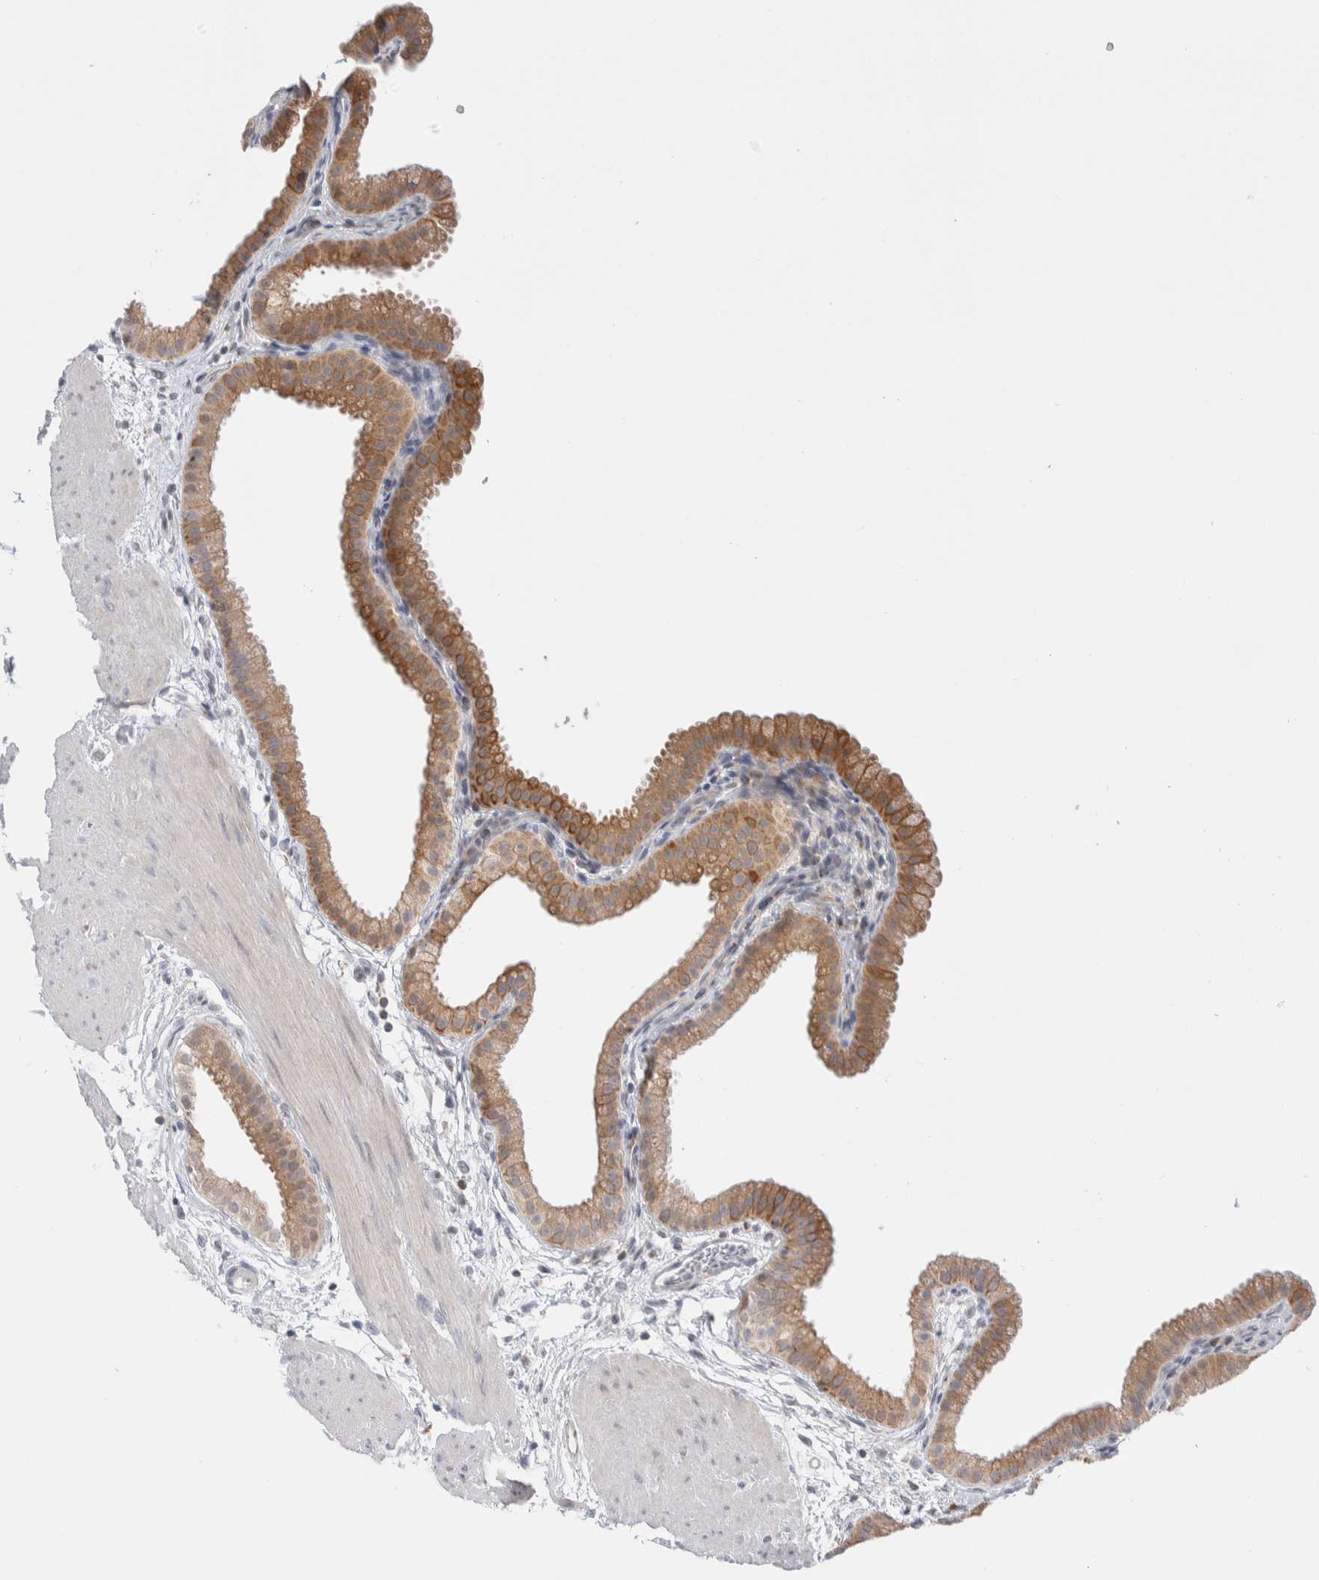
{"staining": {"intensity": "moderate", "quantity": ">75%", "location": "cytoplasmic/membranous"}, "tissue": "gallbladder", "cell_type": "Glandular cells", "image_type": "normal", "snomed": [{"axis": "morphology", "description": "Normal tissue, NOS"}, {"axis": "topography", "description": "Gallbladder"}], "caption": "This is a micrograph of IHC staining of normal gallbladder, which shows moderate positivity in the cytoplasmic/membranous of glandular cells.", "gene": "C1orf112", "patient": {"sex": "female", "age": 64}}